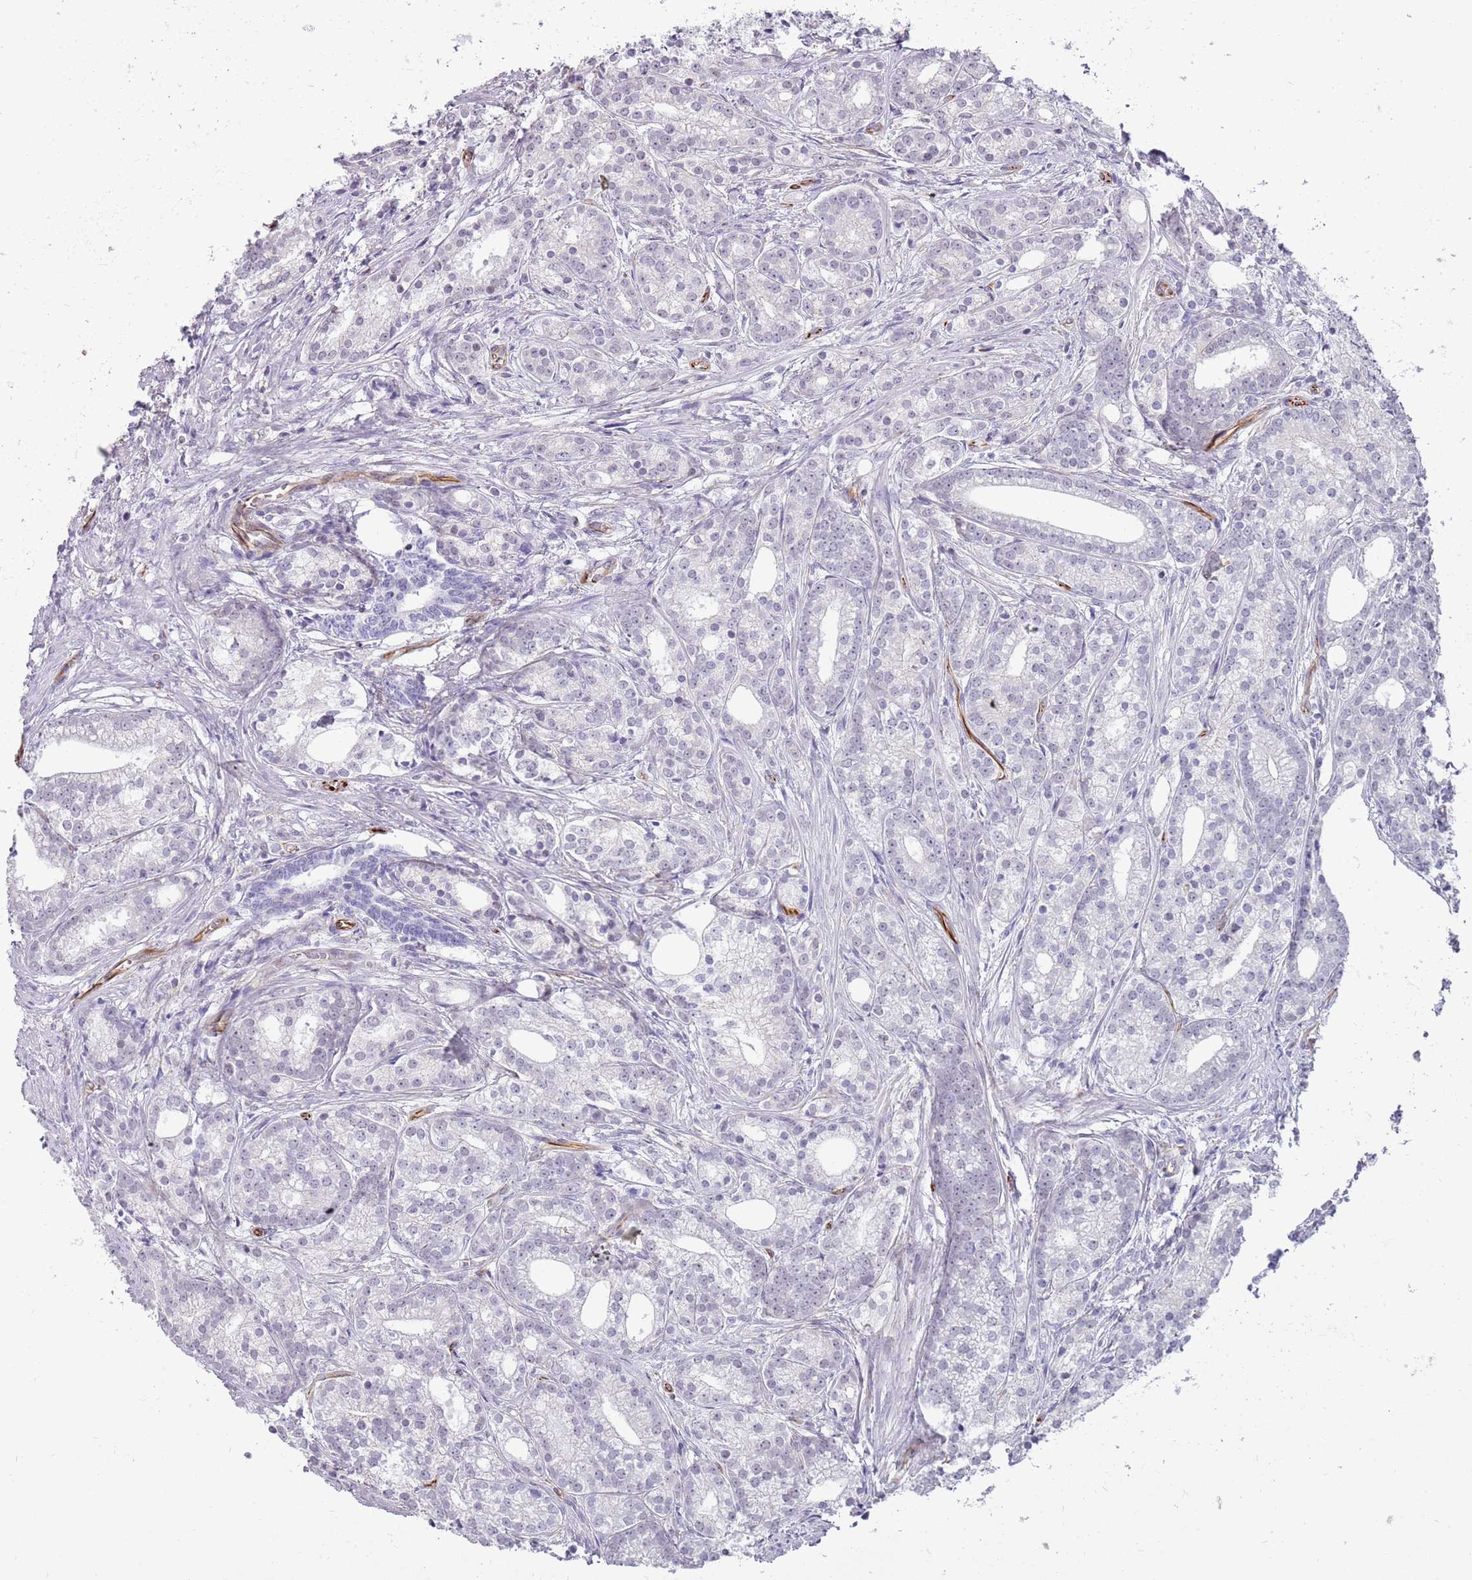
{"staining": {"intensity": "negative", "quantity": "none", "location": "none"}, "tissue": "prostate cancer", "cell_type": "Tumor cells", "image_type": "cancer", "snomed": [{"axis": "morphology", "description": "Adenocarcinoma, Low grade"}, {"axis": "topography", "description": "Prostate"}], "caption": "Tumor cells show no significant positivity in adenocarcinoma (low-grade) (prostate). The staining was performed using DAB (3,3'-diaminobenzidine) to visualize the protein expression in brown, while the nuclei were stained in blue with hematoxylin (Magnification: 20x).", "gene": "NBPF3", "patient": {"sex": "male", "age": 71}}